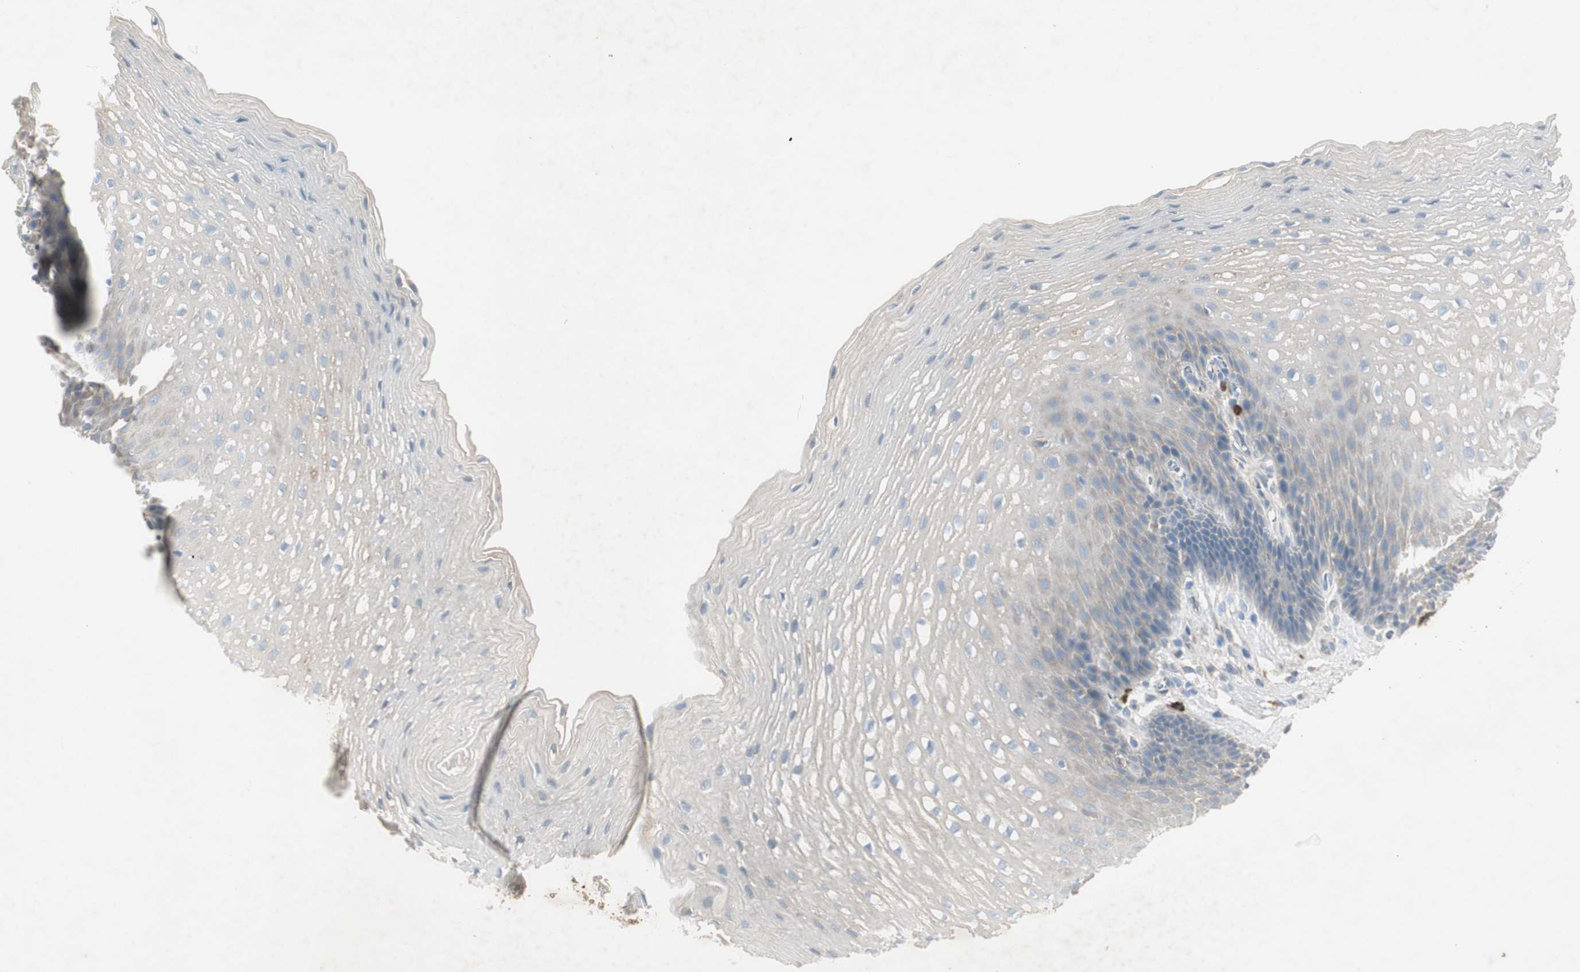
{"staining": {"intensity": "negative", "quantity": "none", "location": "none"}, "tissue": "esophagus", "cell_type": "Squamous epithelial cells", "image_type": "normal", "snomed": [{"axis": "morphology", "description": "Normal tissue, NOS"}, {"axis": "topography", "description": "Esophagus"}], "caption": "High magnification brightfield microscopy of normal esophagus stained with DAB (3,3'-diaminobenzidine) (brown) and counterstained with hematoxylin (blue): squamous epithelial cells show no significant staining. (Stains: DAB (3,3'-diaminobenzidine) immunohistochemistry (IHC) with hematoxylin counter stain, Microscopy: brightfield microscopy at high magnification).", "gene": "MAPRE3", "patient": {"sex": "male", "age": 48}}